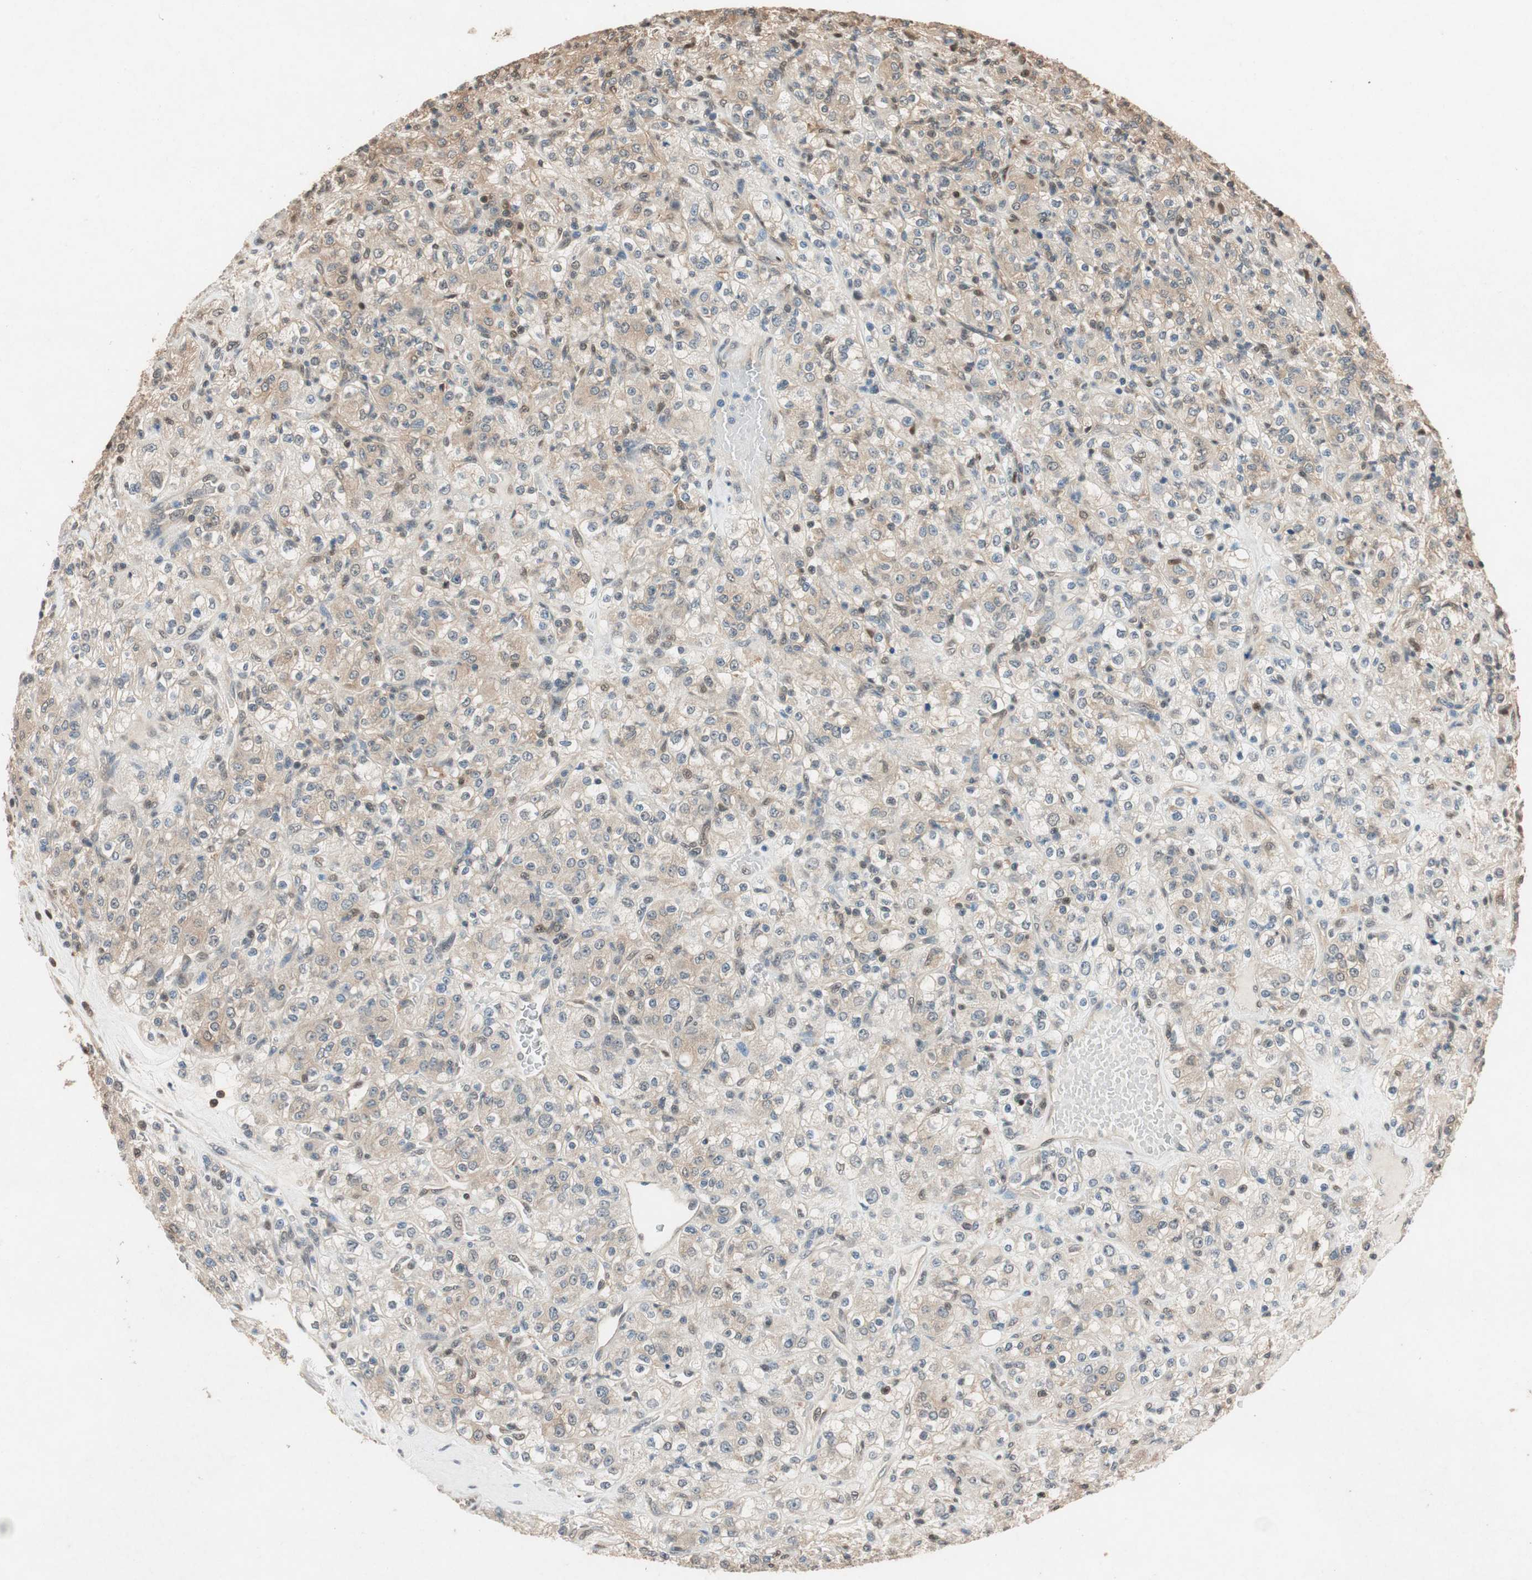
{"staining": {"intensity": "weak", "quantity": "25%-75%", "location": "cytoplasmic/membranous,nuclear"}, "tissue": "renal cancer", "cell_type": "Tumor cells", "image_type": "cancer", "snomed": [{"axis": "morphology", "description": "Normal tissue, NOS"}, {"axis": "morphology", "description": "Adenocarcinoma, NOS"}, {"axis": "topography", "description": "Kidney"}], "caption": "Weak cytoplasmic/membranous and nuclear positivity for a protein is seen in approximately 25%-75% of tumor cells of renal cancer using IHC.", "gene": "SERPINB5", "patient": {"sex": "female", "age": 72}}